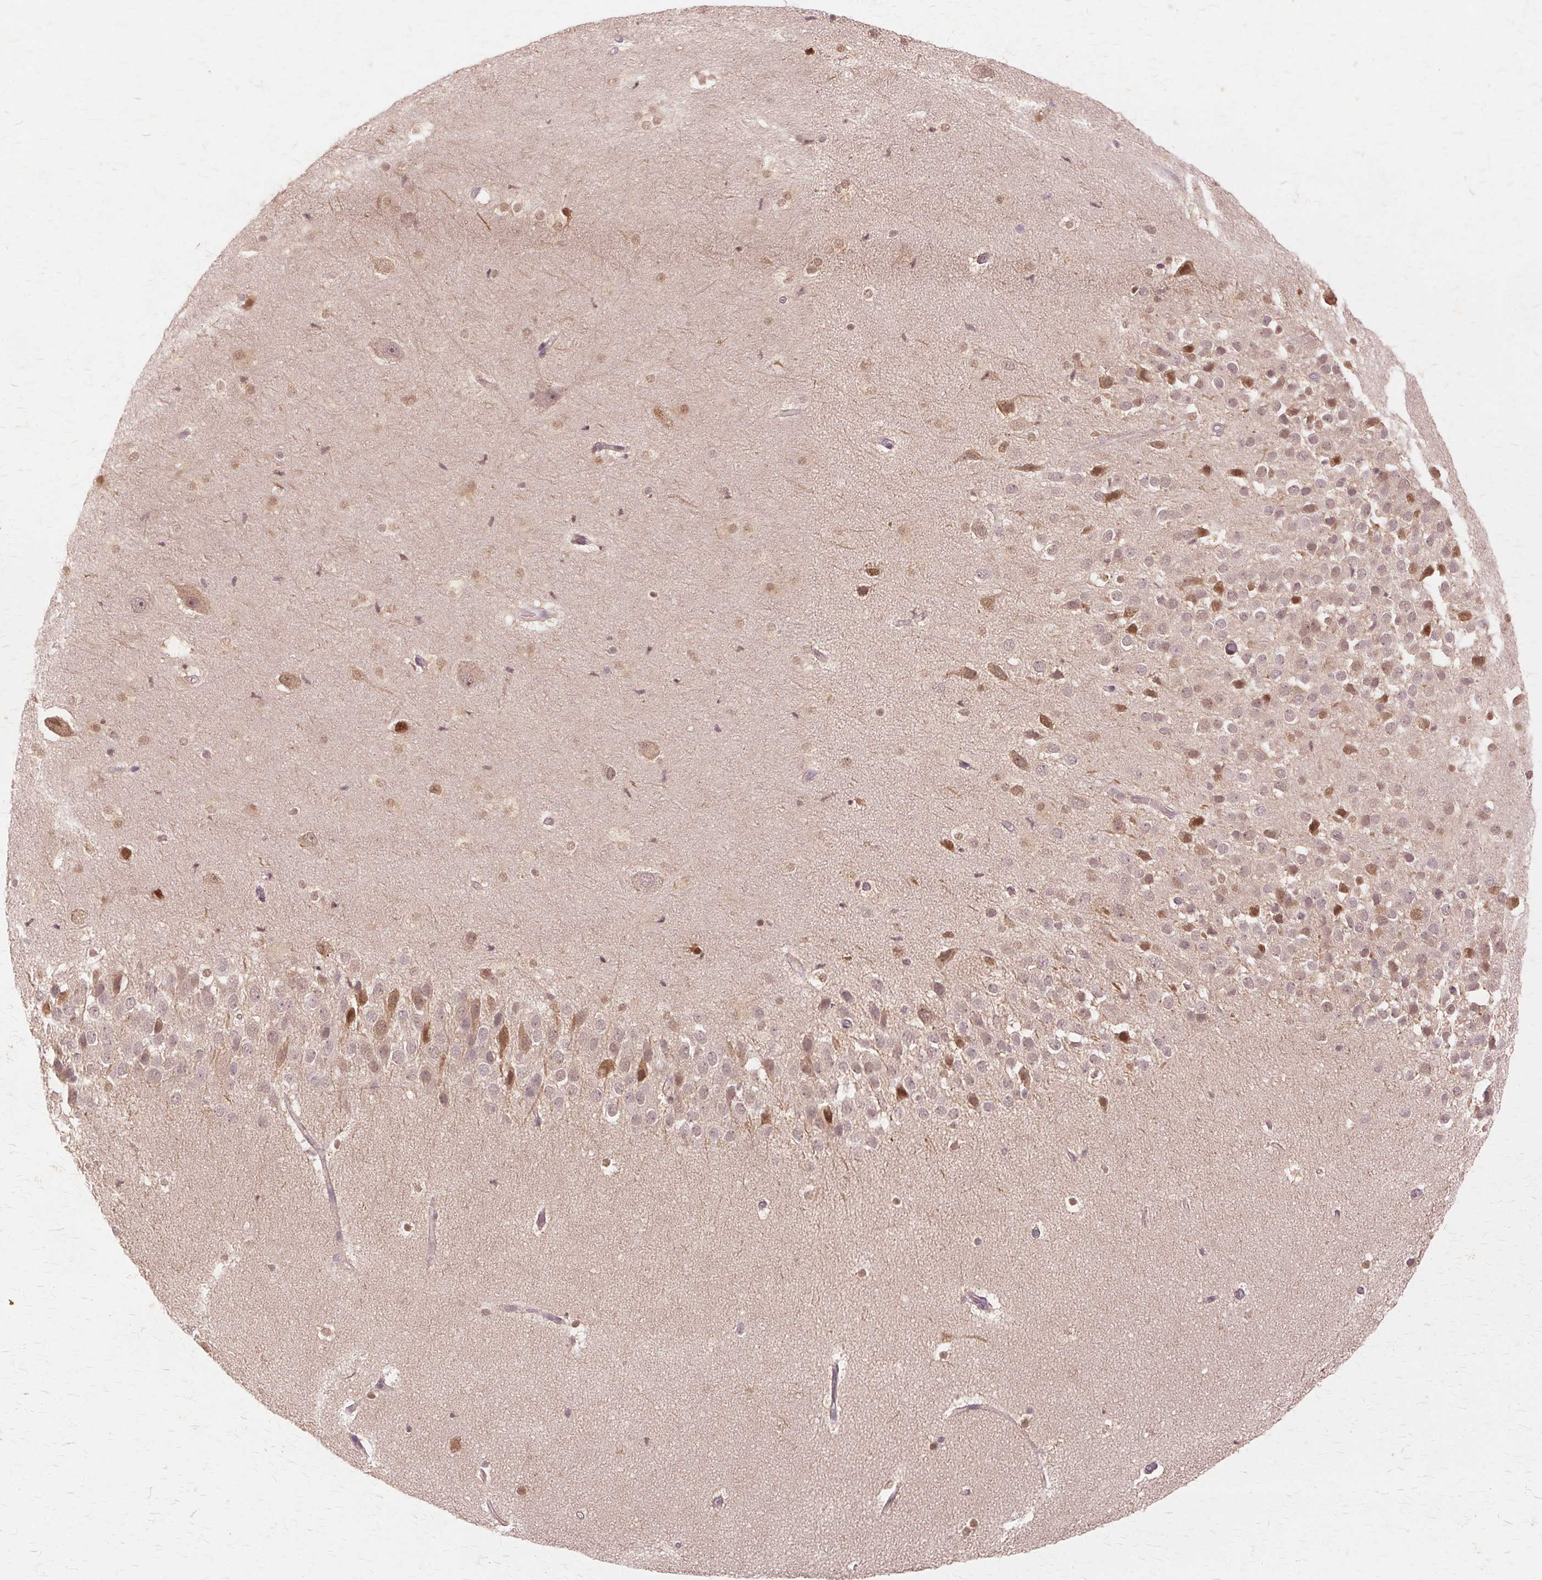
{"staining": {"intensity": "strong", "quantity": "<25%", "location": "nuclear"}, "tissue": "hippocampus", "cell_type": "Glial cells", "image_type": "normal", "snomed": [{"axis": "morphology", "description": "Normal tissue, NOS"}, {"axis": "topography", "description": "Hippocampus"}], "caption": "An image showing strong nuclear expression in approximately <25% of glial cells in unremarkable hippocampus, as visualized by brown immunohistochemical staining.", "gene": "PRMT5", "patient": {"sex": "male", "age": 26}}